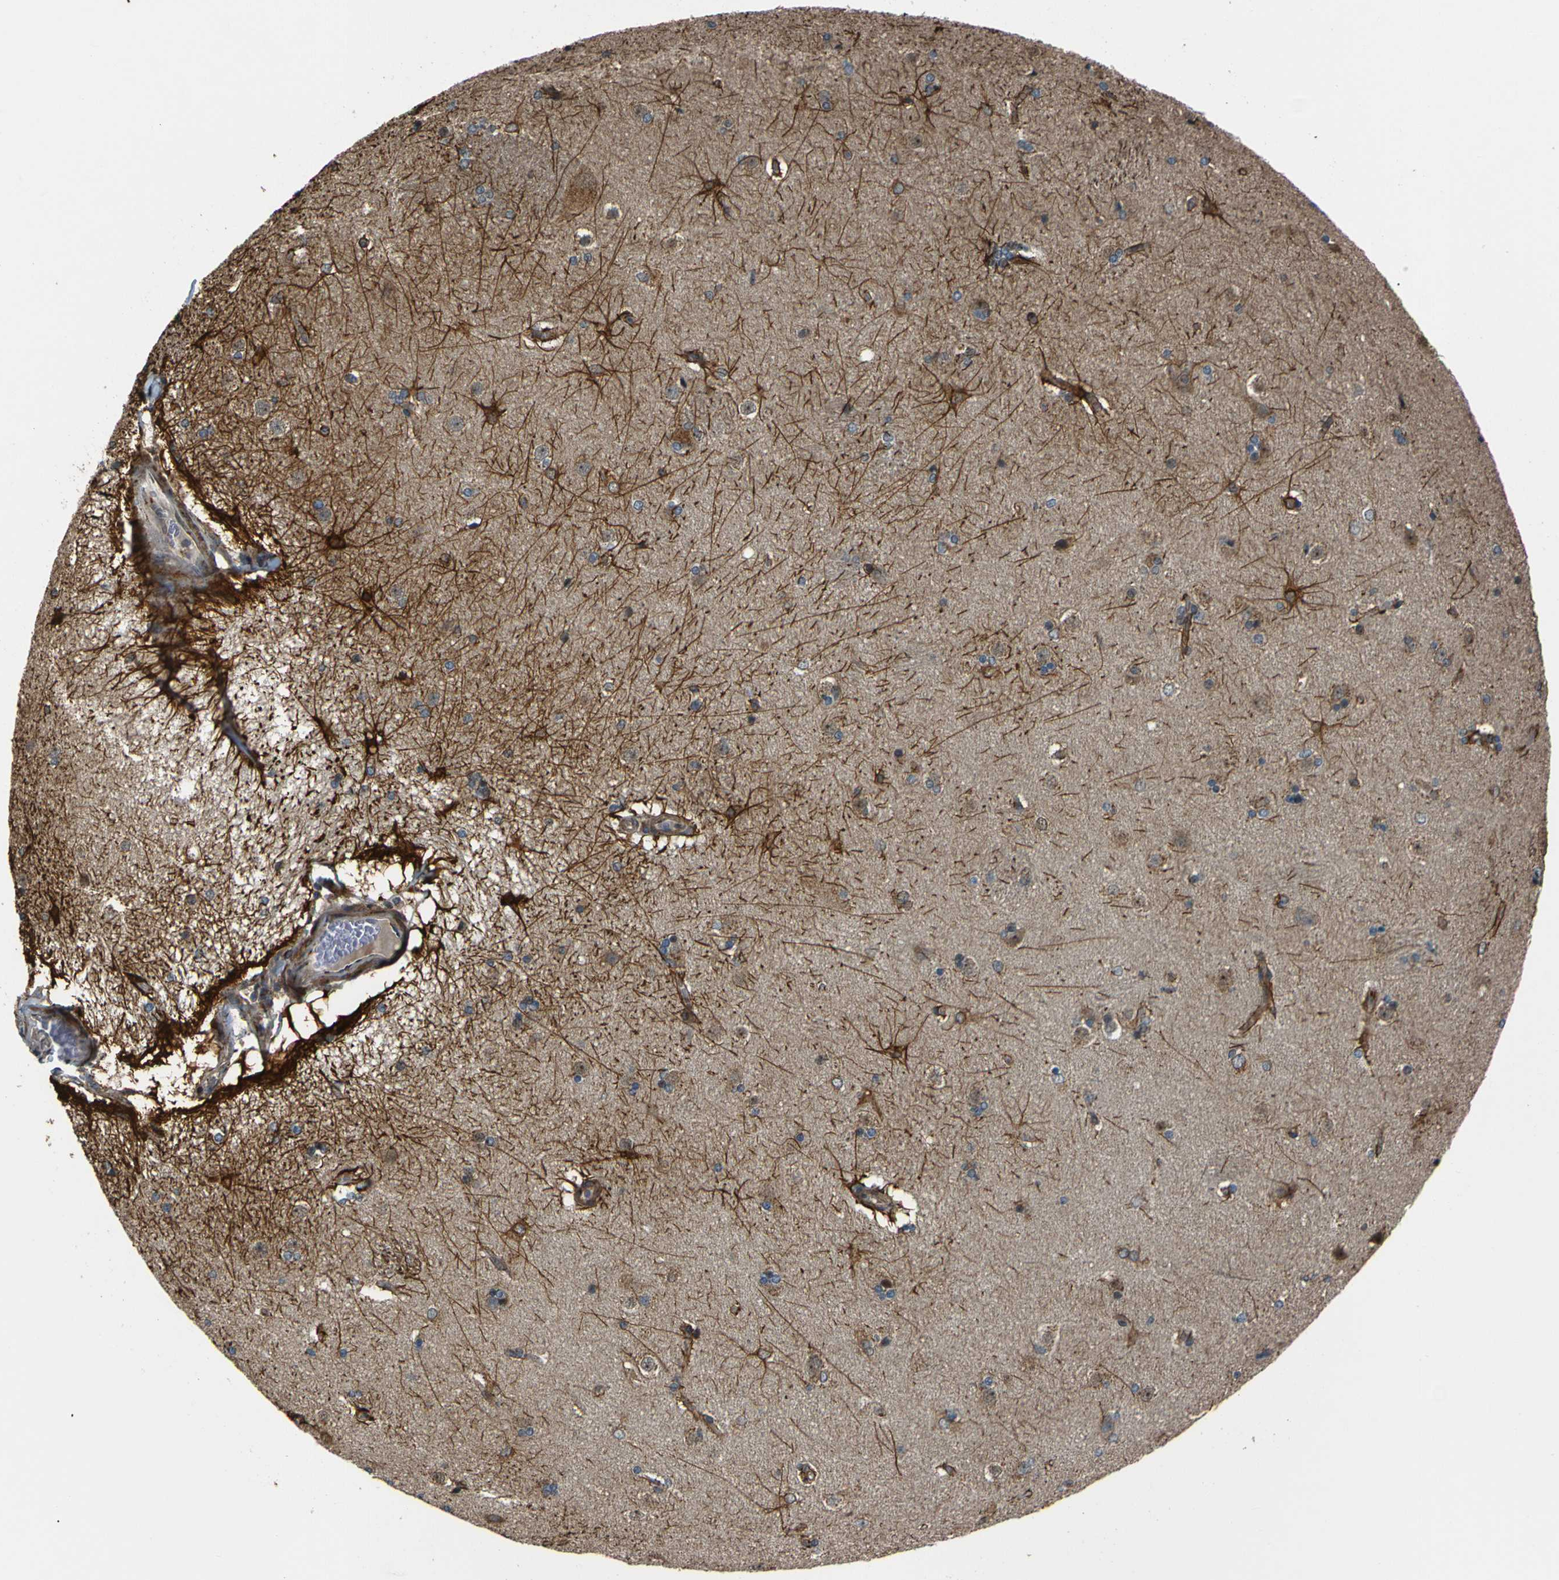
{"staining": {"intensity": "strong", "quantity": "25%-75%", "location": "cytoplasmic/membranous"}, "tissue": "caudate", "cell_type": "Glial cells", "image_type": "normal", "snomed": [{"axis": "morphology", "description": "Normal tissue, NOS"}, {"axis": "topography", "description": "Lateral ventricle wall"}], "caption": "Protein expression analysis of unremarkable human caudate reveals strong cytoplasmic/membranous expression in about 25%-75% of glial cells. (DAB IHC with brightfield microscopy, high magnification).", "gene": "AKAP9", "patient": {"sex": "female", "age": 19}}